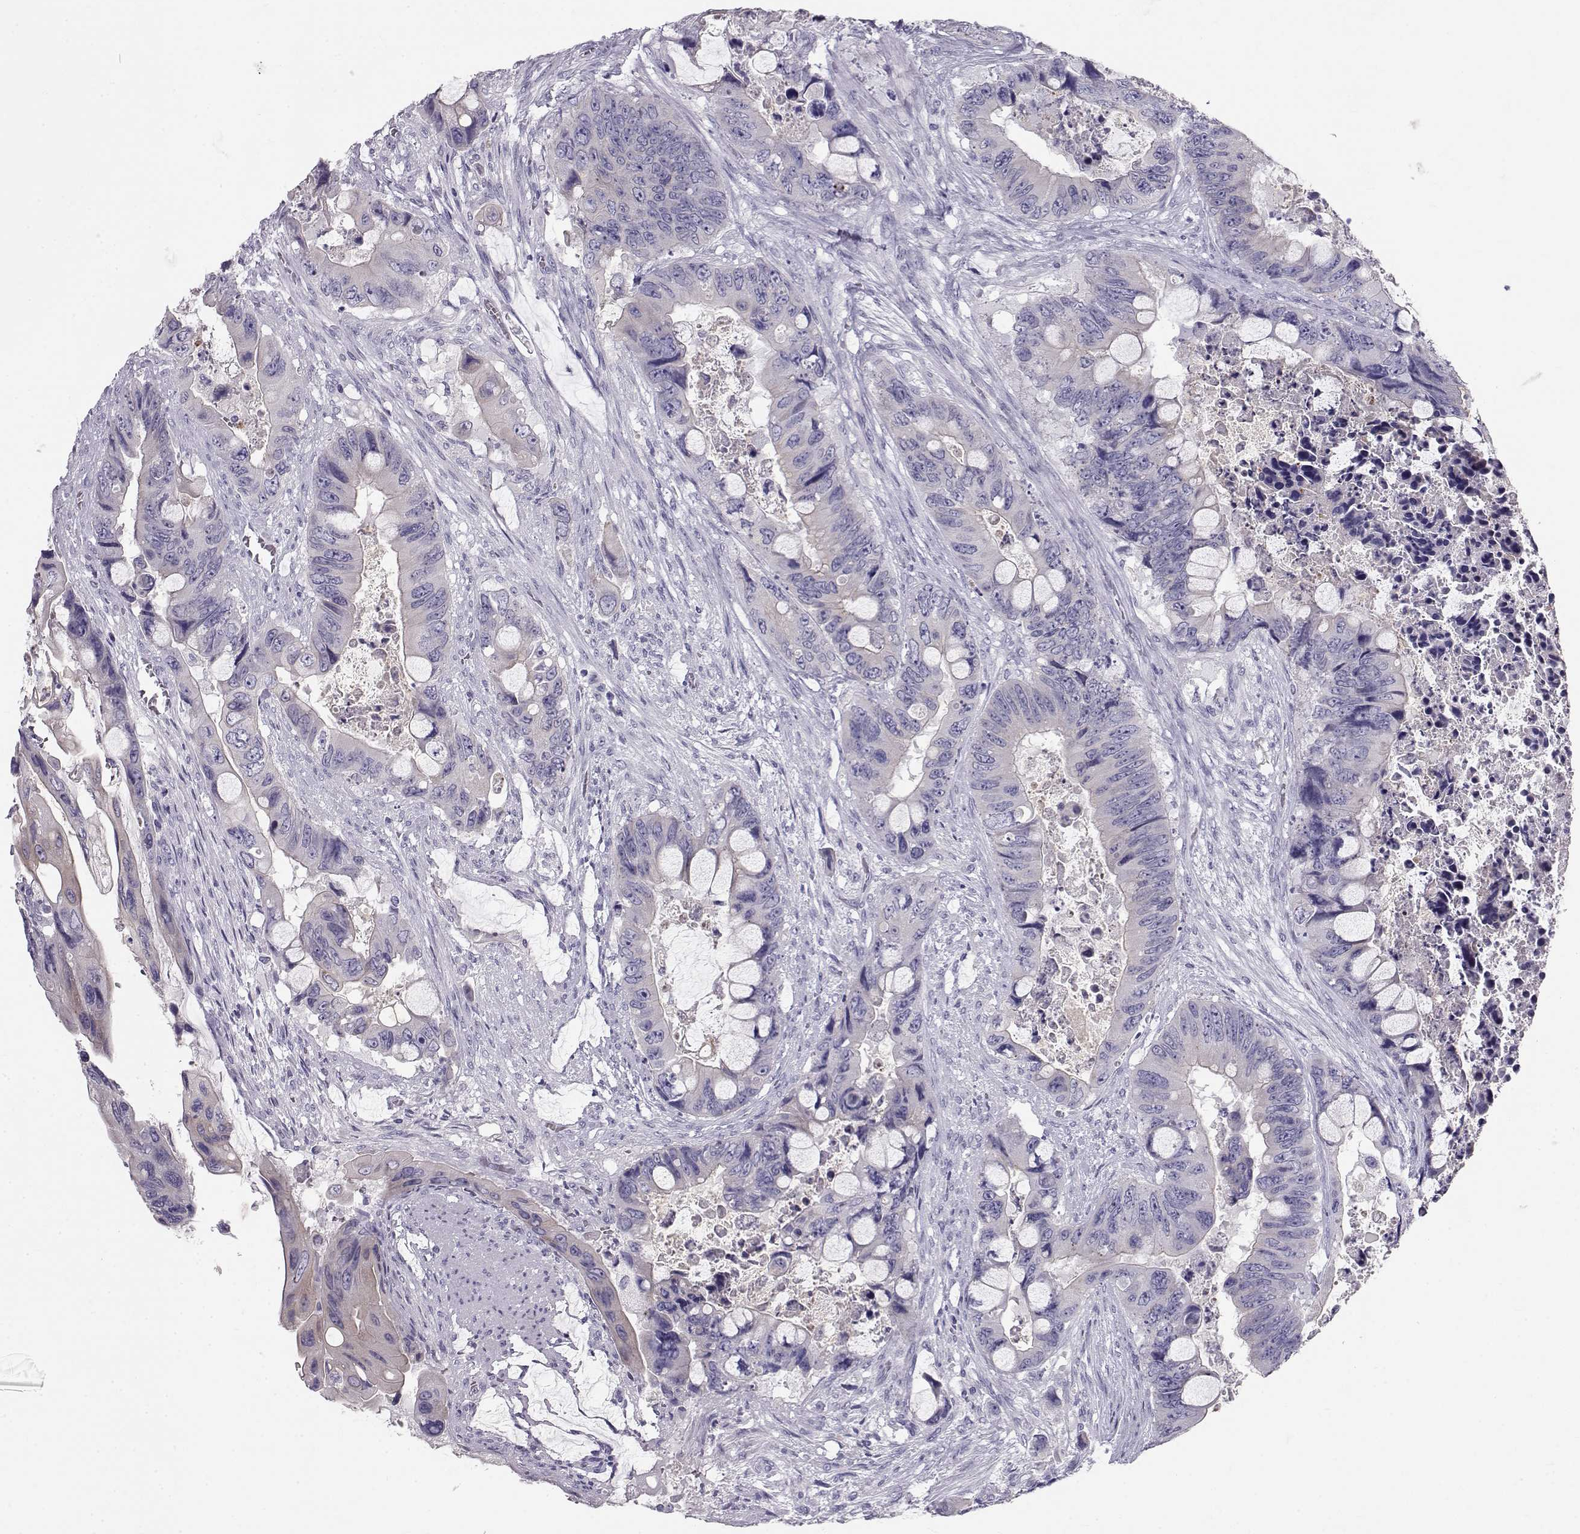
{"staining": {"intensity": "negative", "quantity": "none", "location": "none"}, "tissue": "colorectal cancer", "cell_type": "Tumor cells", "image_type": "cancer", "snomed": [{"axis": "morphology", "description": "Adenocarcinoma, NOS"}, {"axis": "topography", "description": "Rectum"}], "caption": "Tumor cells are negative for brown protein staining in colorectal cancer. (DAB IHC, high magnification).", "gene": "GPR26", "patient": {"sex": "male", "age": 63}}